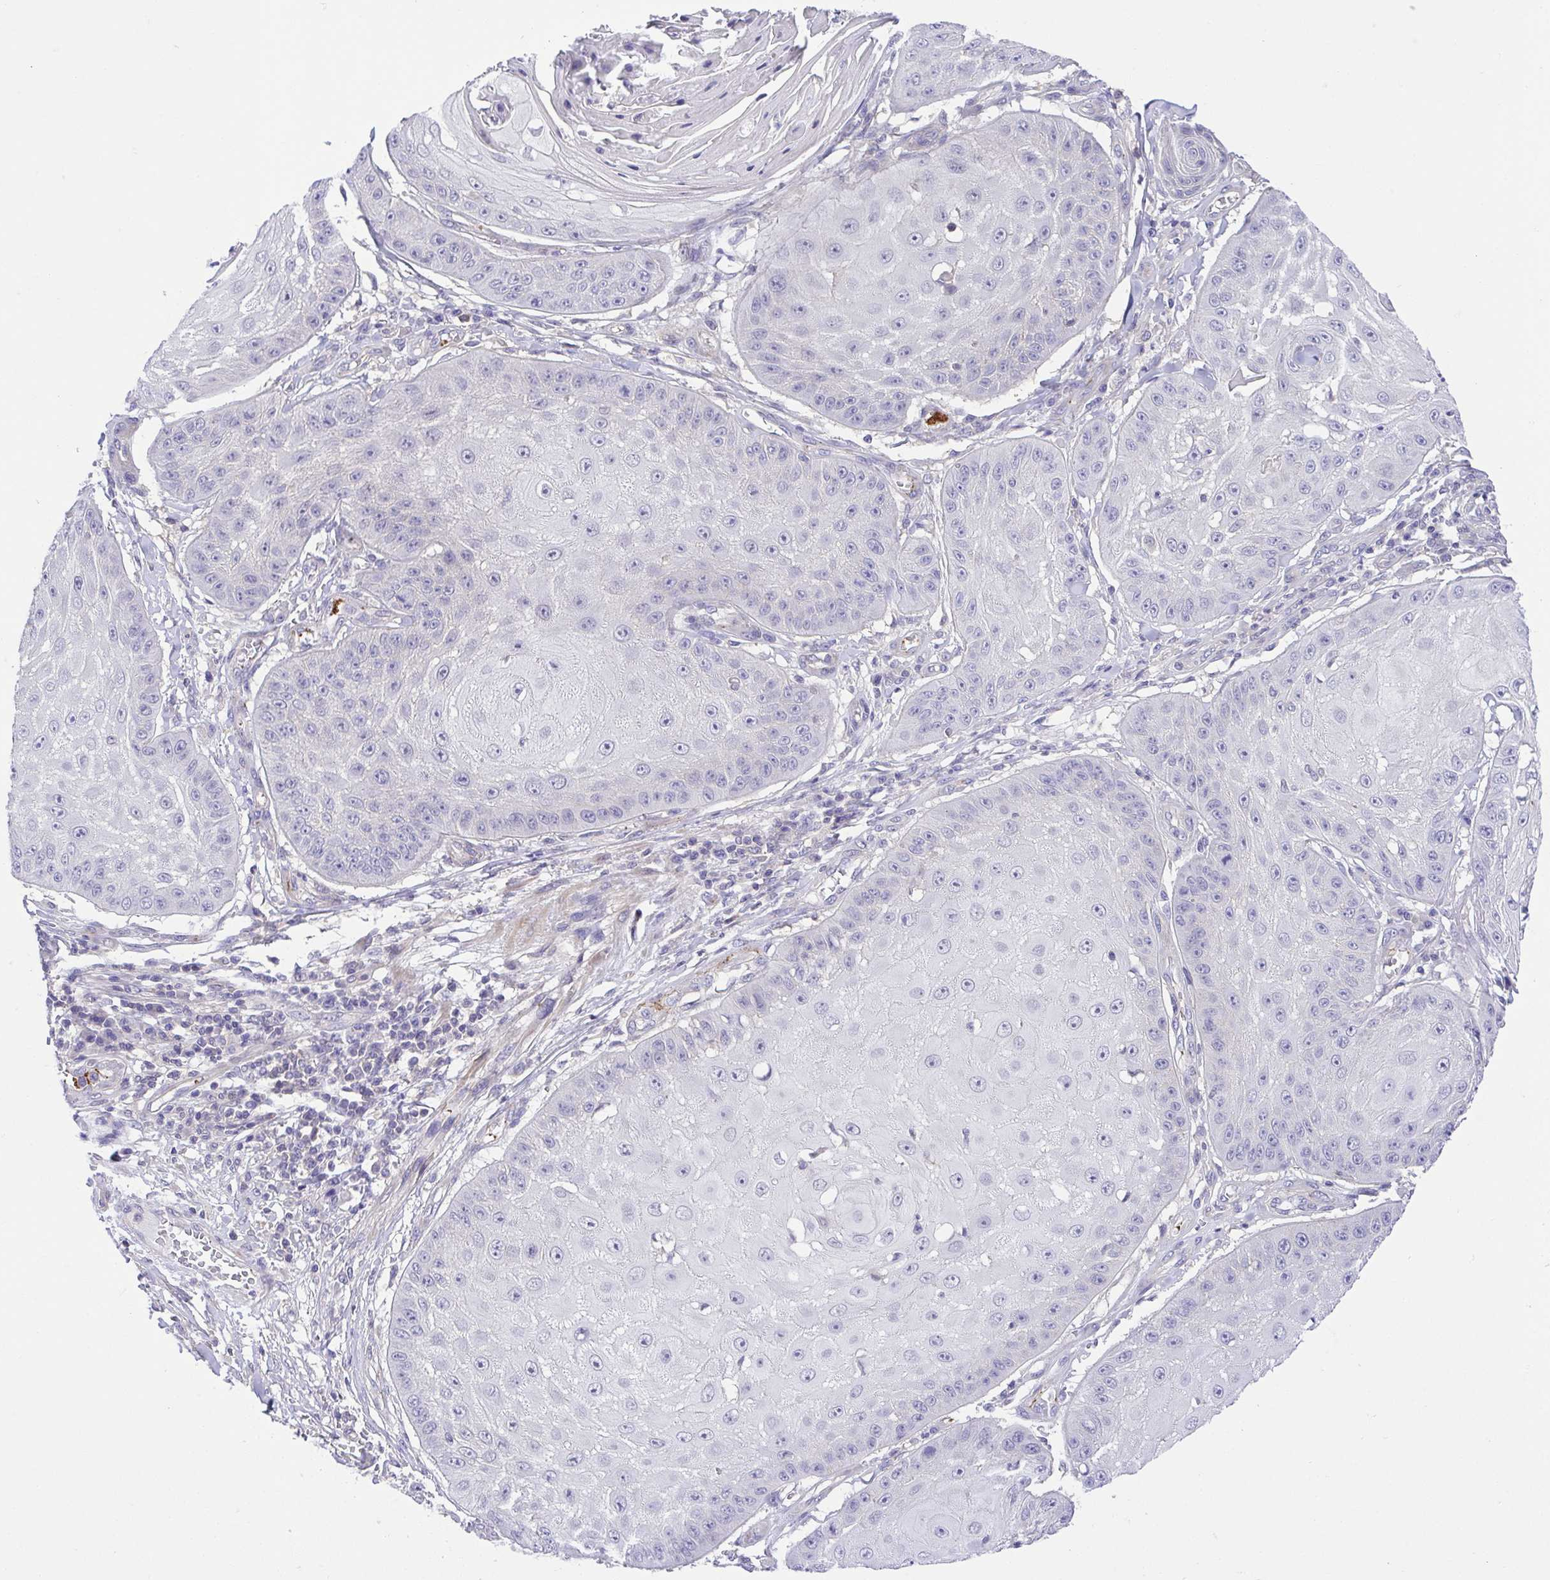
{"staining": {"intensity": "negative", "quantity": "none", "location": "none"}, "tissue": "skin cancer", "cell_type": "Tumor cells", "image_type": "cancer", "snomed": [{"axis": "morphology", "description": "Squamous cell carcinoma, NOS"}, {"axis": "topography", "description": "Skin"}], "caption": "Human skin cancer stained for a protein using immunohistochemistry (IHC) shows no expression in tumor cells.", "gene": "PRR14L", "patient": {"sex": "male", "age": 70}}